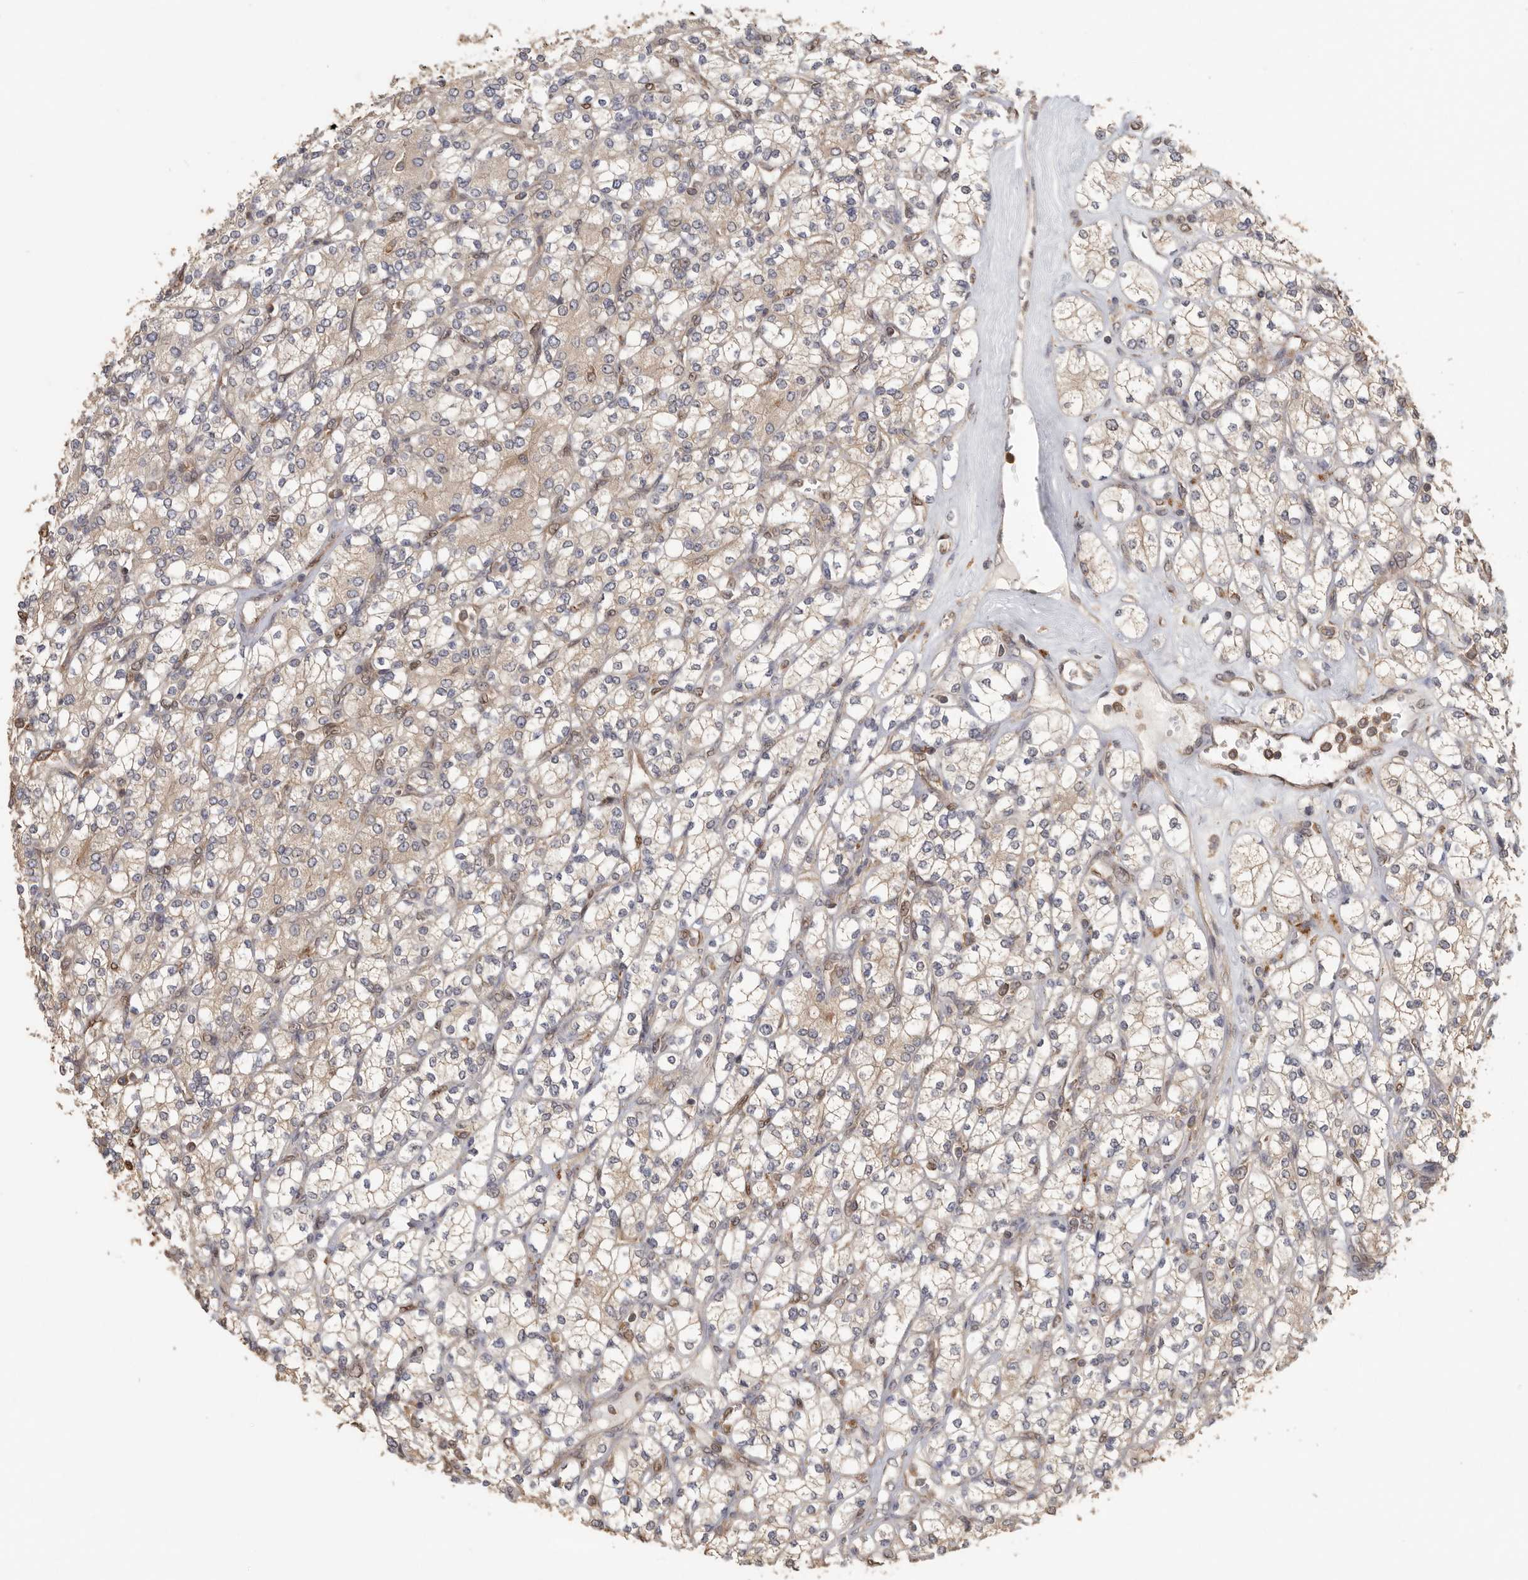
{"staining": {"intensity": "weak", "quantity": "25%-75%", "location": "cytoplasmic/membranous"}, "tissue": "renal cancer", "cell_type": "Tumor cells", "image_type": "cancer", "snomed": [{"axis": "morphology", "description": "Adenocarcinoma, NOS"}, {"axis": "topography", "description": "Kidney"}], "caption": "Human renal cancer stained with a brown dye demonstrates weak cytoplasmic/membranous positive positivity in approximately 25%-75% of tumor cells.", "gene": "CCT8", "patient": {"sex": "male", "age": 77}}